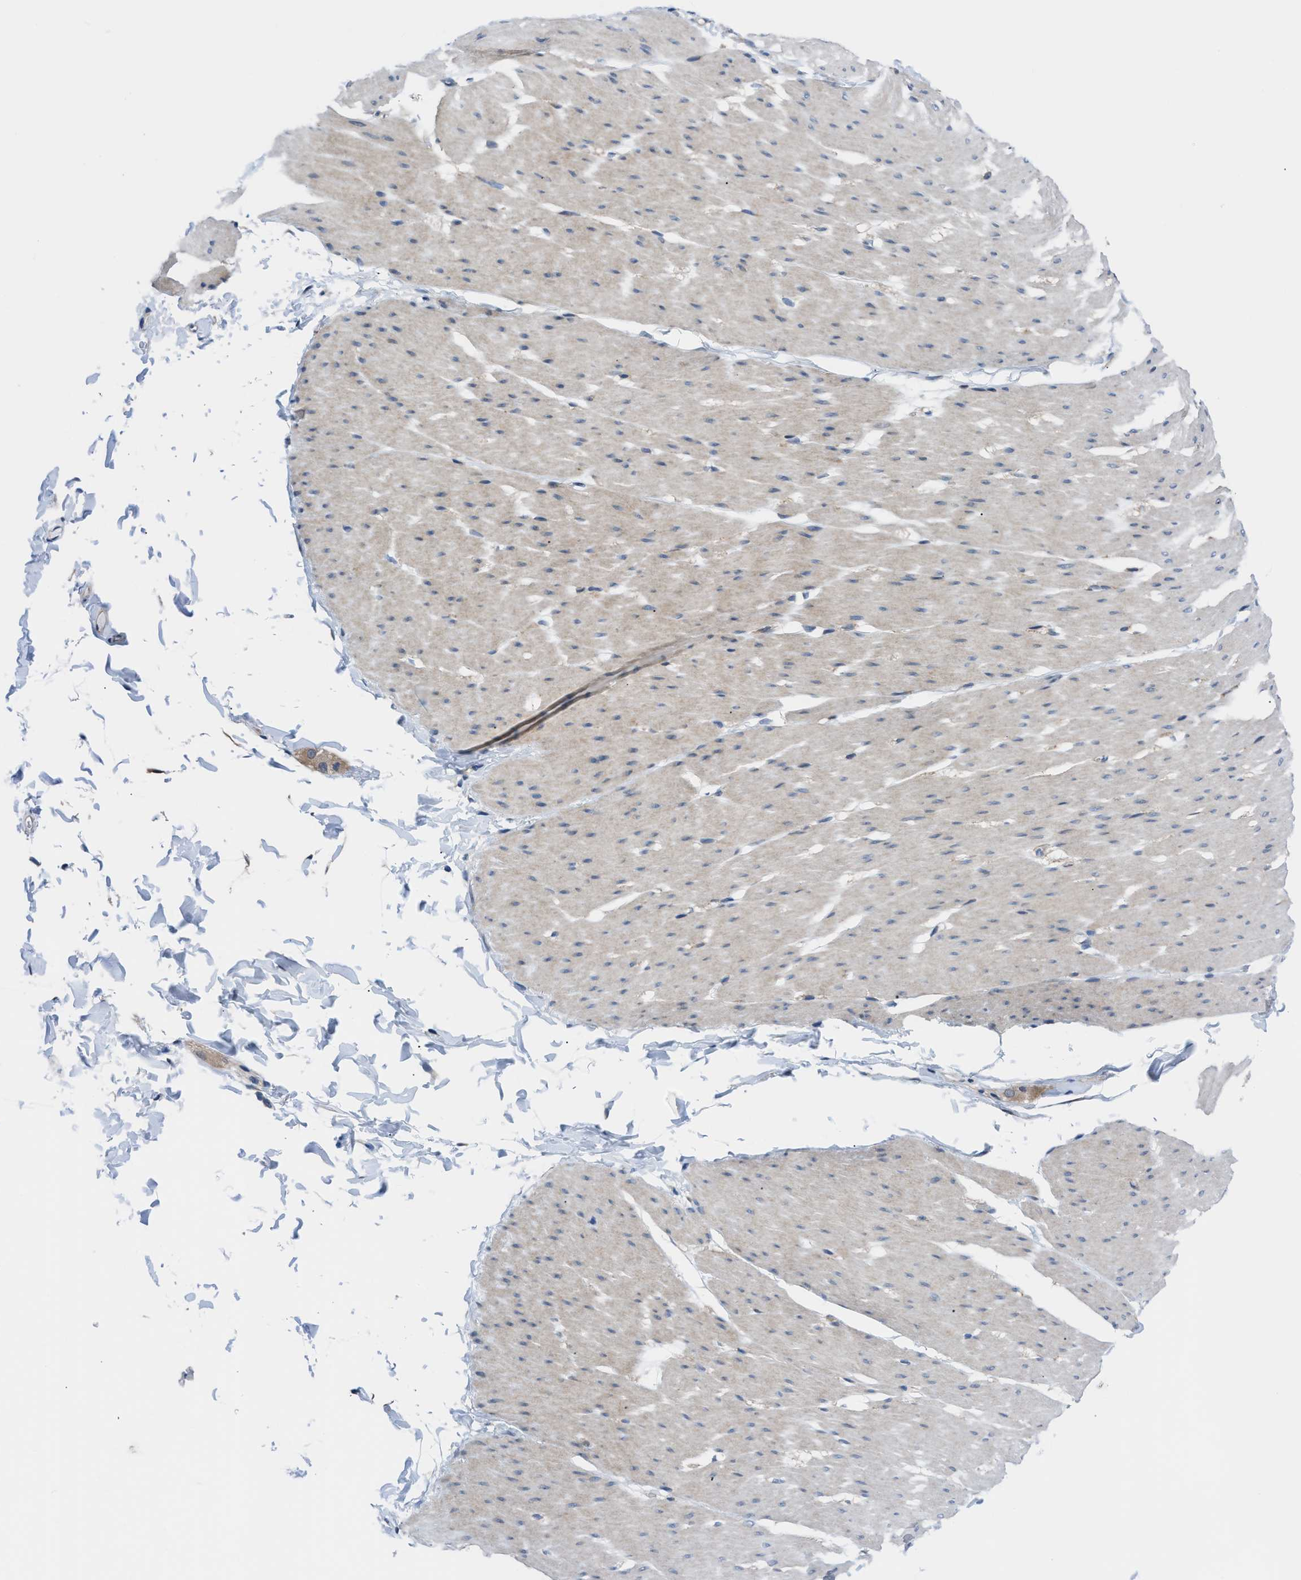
{"staining": {"intensity": "weak", "quantity": "25%-75%", "location": "cytoplasmic/membranous"}, "tissue": "smooth muscle", "cell_type": "Smooth muscle cells", "image_type": "normal", "snomed": [{"axis": "morphology", "description": "Normal tissue, NOS"}, {"axis": "topography", "description": "Smooth muscle"}, {"axis": "topography", "description": "Colon"}], "caption": "Weak cytoplasmic/membranous staining is identified in about 25%-75% of smooth muscle cells in normal smooth muscle. (IHC, brightfield microscopy, high magnification).", "gene": "TMEM45B", "patient": {"sex": "male", "age": 67}}